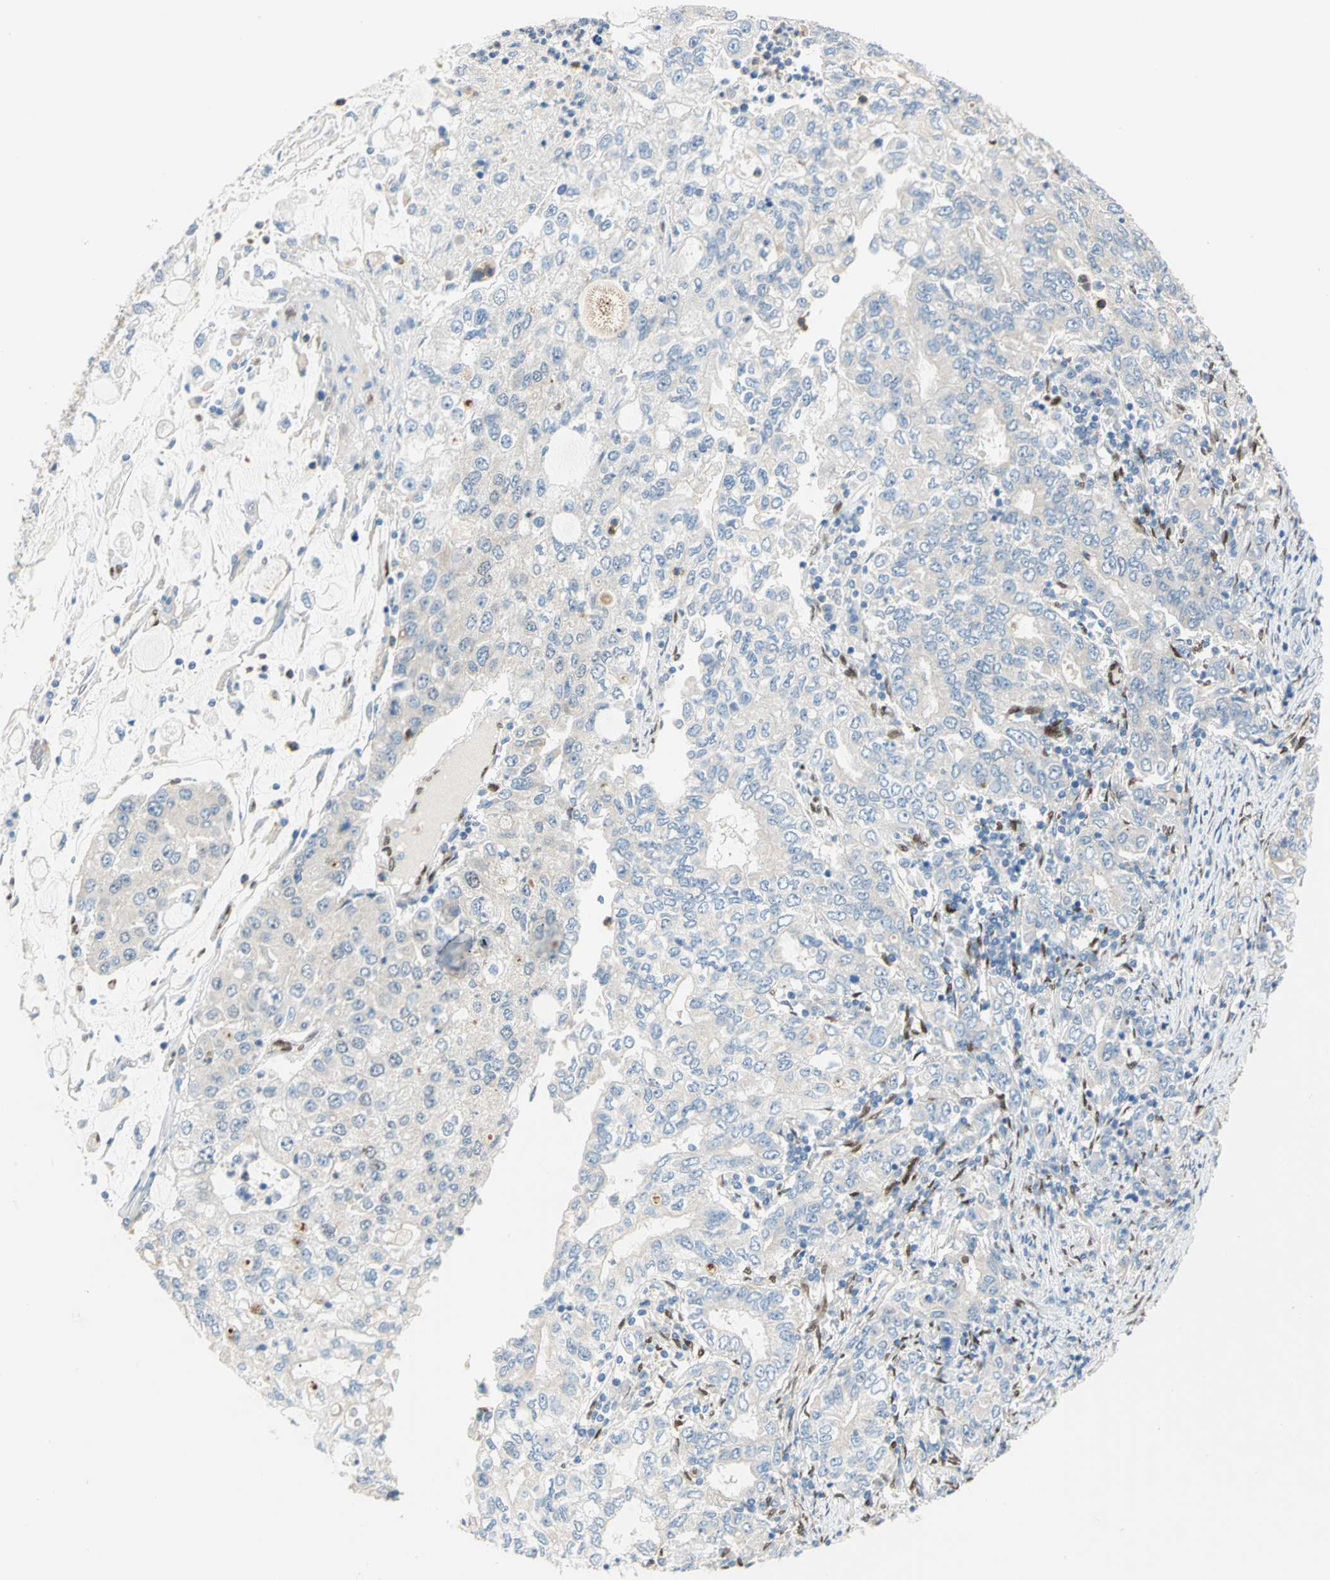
{"staining": {"intensity": "negative", "quantity": "none", "location": "none"}, "tissue": "stomach cancer", "cell_type": "Tumor cells", "image_type": "cancer", "snomed": [{"axis": "morphology", "description": "Adenocarcinoma, NOS"}, {"axis": "topography", "description": "Stomach, lower"}], "caption": "Image shows no significant protein expression in tumor cells of stomach cancer (adenocarcinoma). The staining is performed using DAB (3,3'-diaminobenzidine) brown chromogen with nuclei counter-stained in using hematoxylin.", "gene": "RBFOX2", "patient": {"sex": "female", "age": 72}}